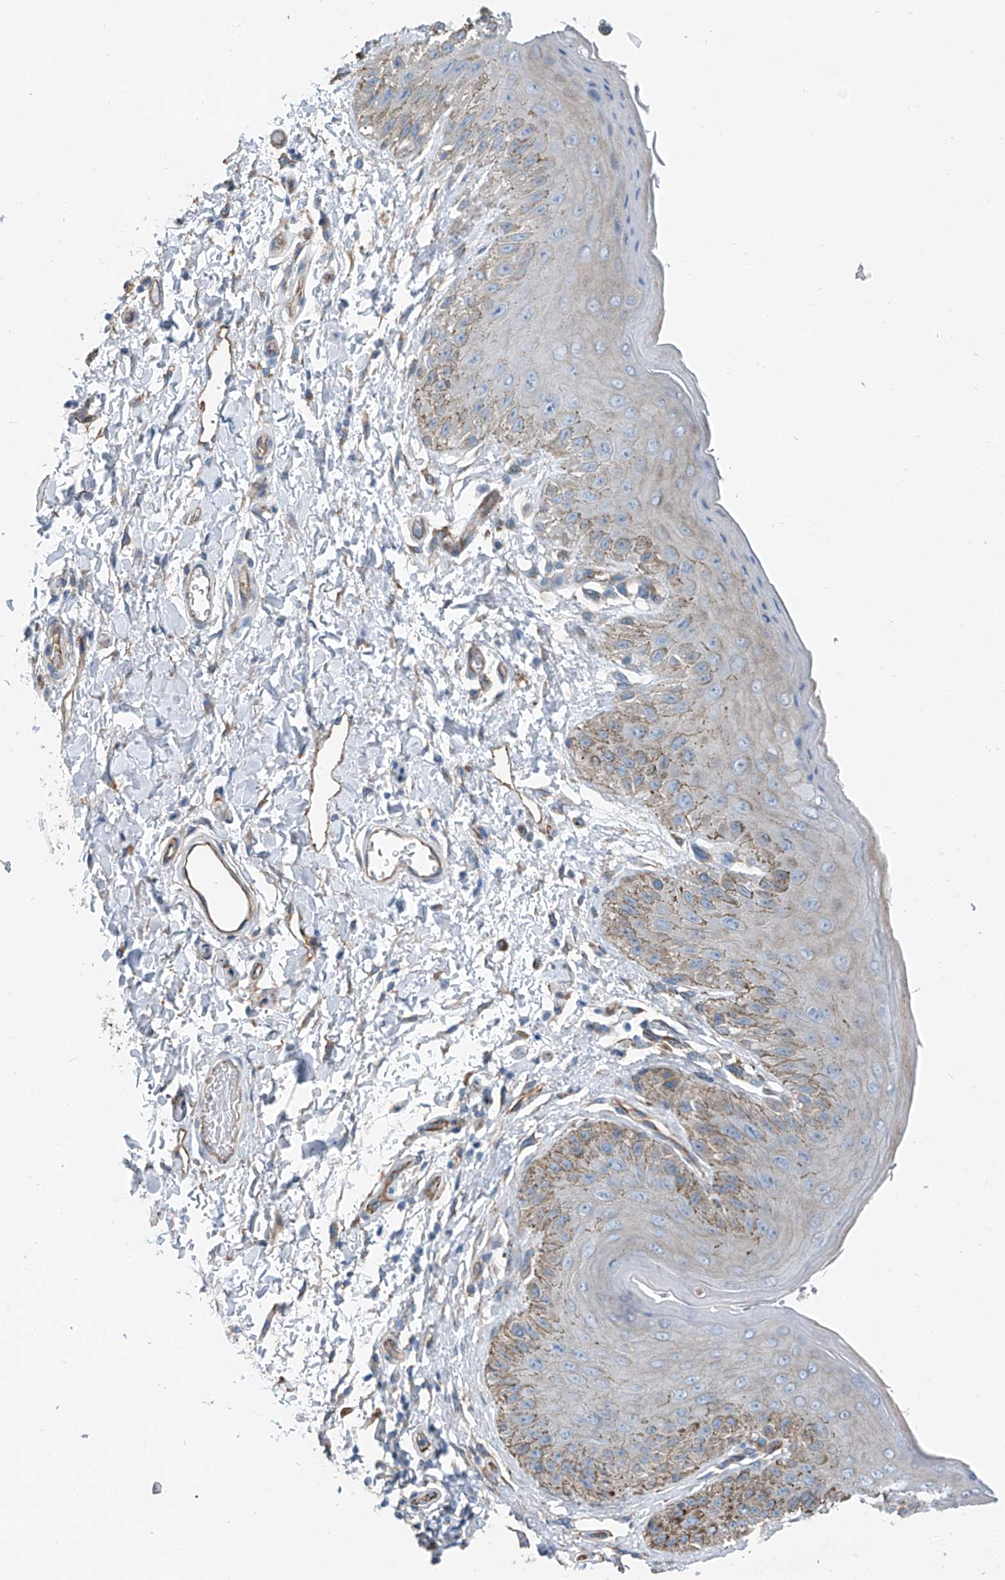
{"staining": {"intensity": "moderate", "quantity": "<25%", "location": "cytoplasmic/membranous"}, "tissue": "skin", "cell_type": "Epidermal cells", "image_type": "normal", "snomed": [{"axis": "morphology", "description": "Normal tissue, NOS"}, {"axis": "topography", "description": "Anal"}], "caption": "Protein staining of benign skin reveals moderate cytoplasmic/membranous positivity in about <25% of epidermal cells. (Brightfield microscopy of DAB IHC at high magnification).", "gene": "THEMIS2", "patient": {"sex": "male", "age": 44}}